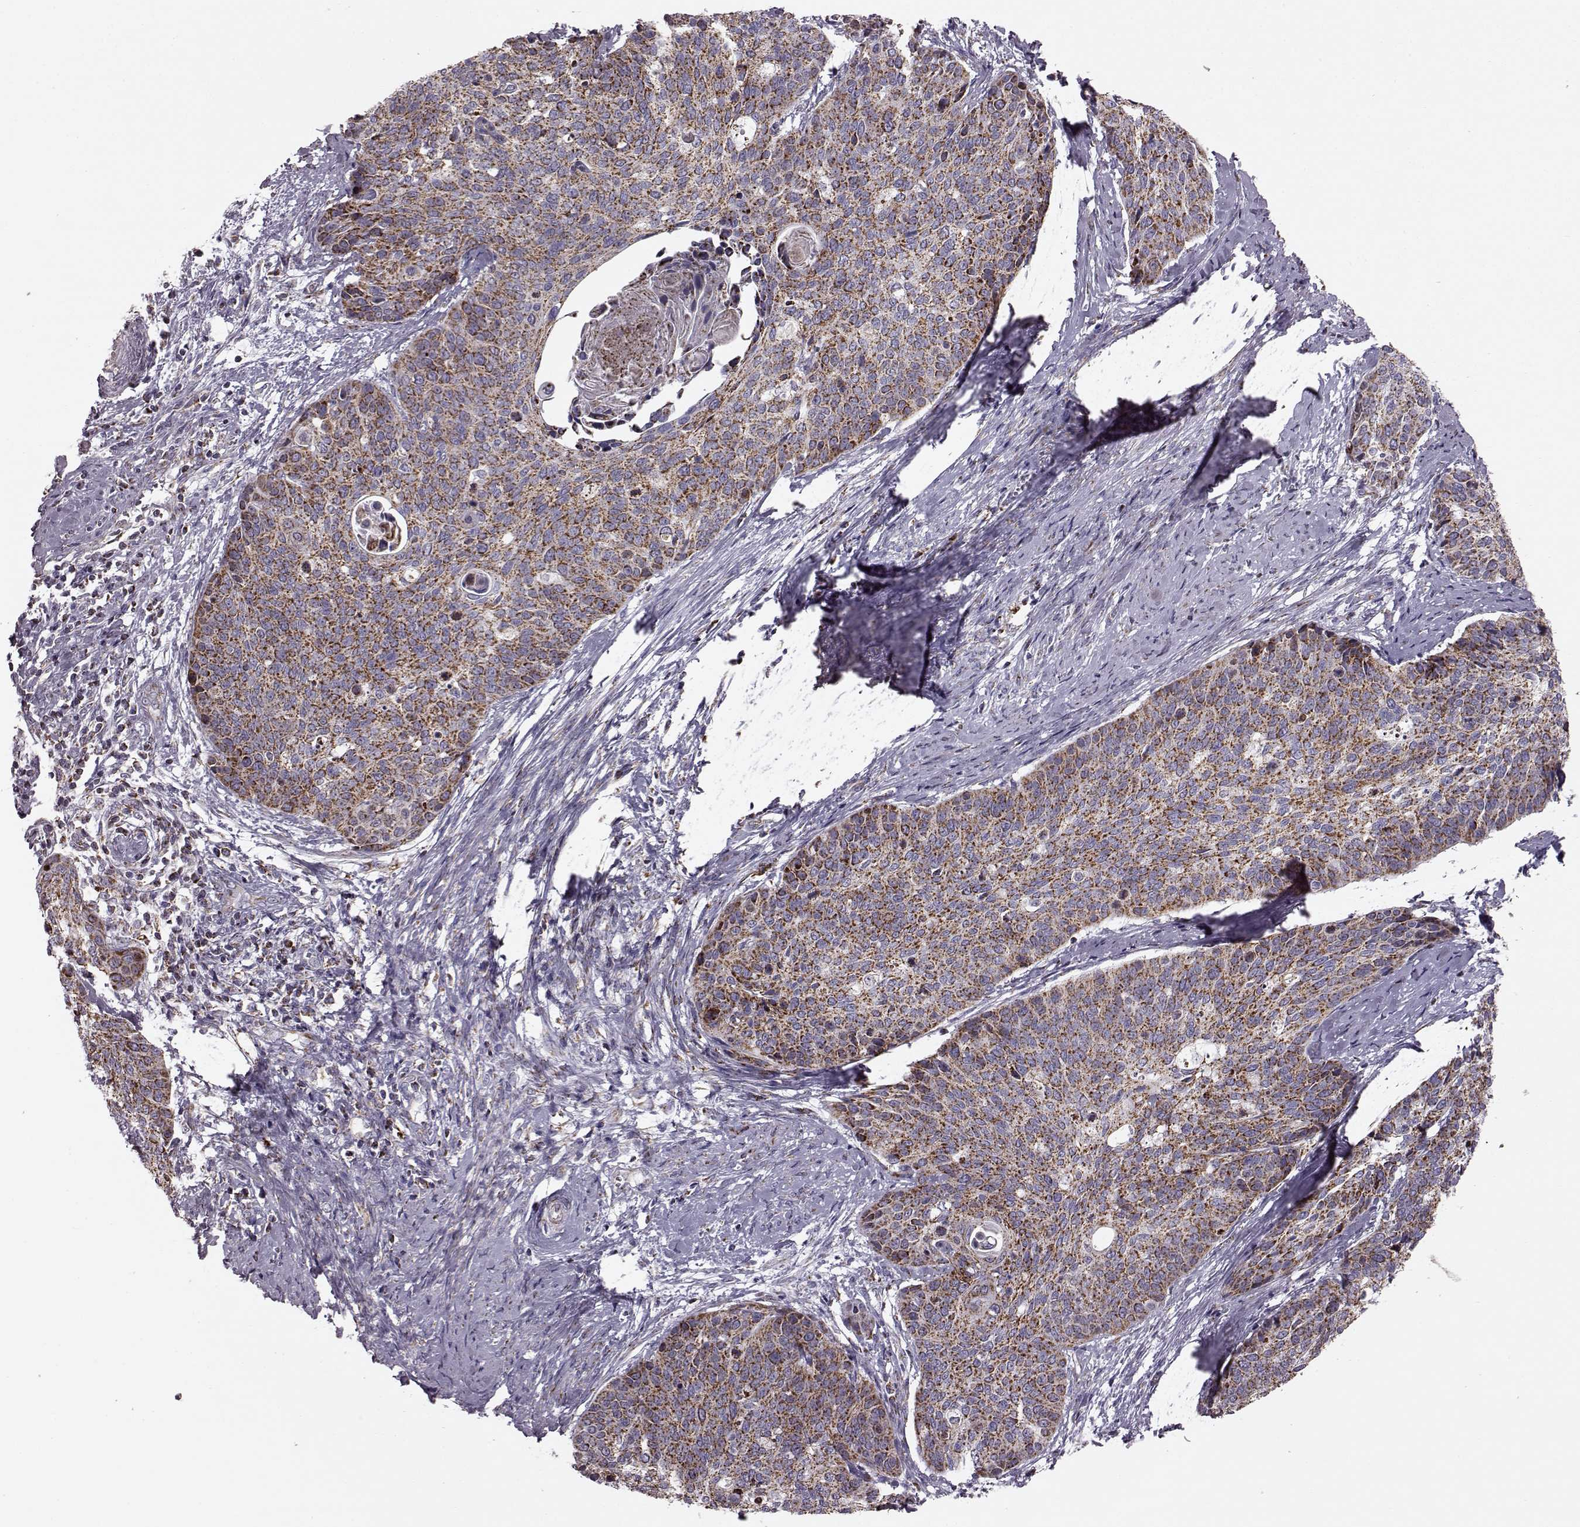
{"staining": {"intensity": "strong", "quantity": ">75%", "location": "cytoplasmic/membranous"}, "tissue": "cervical cancer", "cell_type": "Tumor cells", "image_type": "cancer", "snomed": [{"axis": "morphology", "description": "Squamous cell carcinoma, NOS"}, {"axis": "topography", "description": "Cervix"}], "caption": "Cervical squamous cell carcinoma was stained to show a protein in brown. There is high levels of strong cytoplasmic/membranous staining in approximately >75% of tumor cells.", "gene": "ATP5MF", "patient": {"sex": "female", "age": 69}}